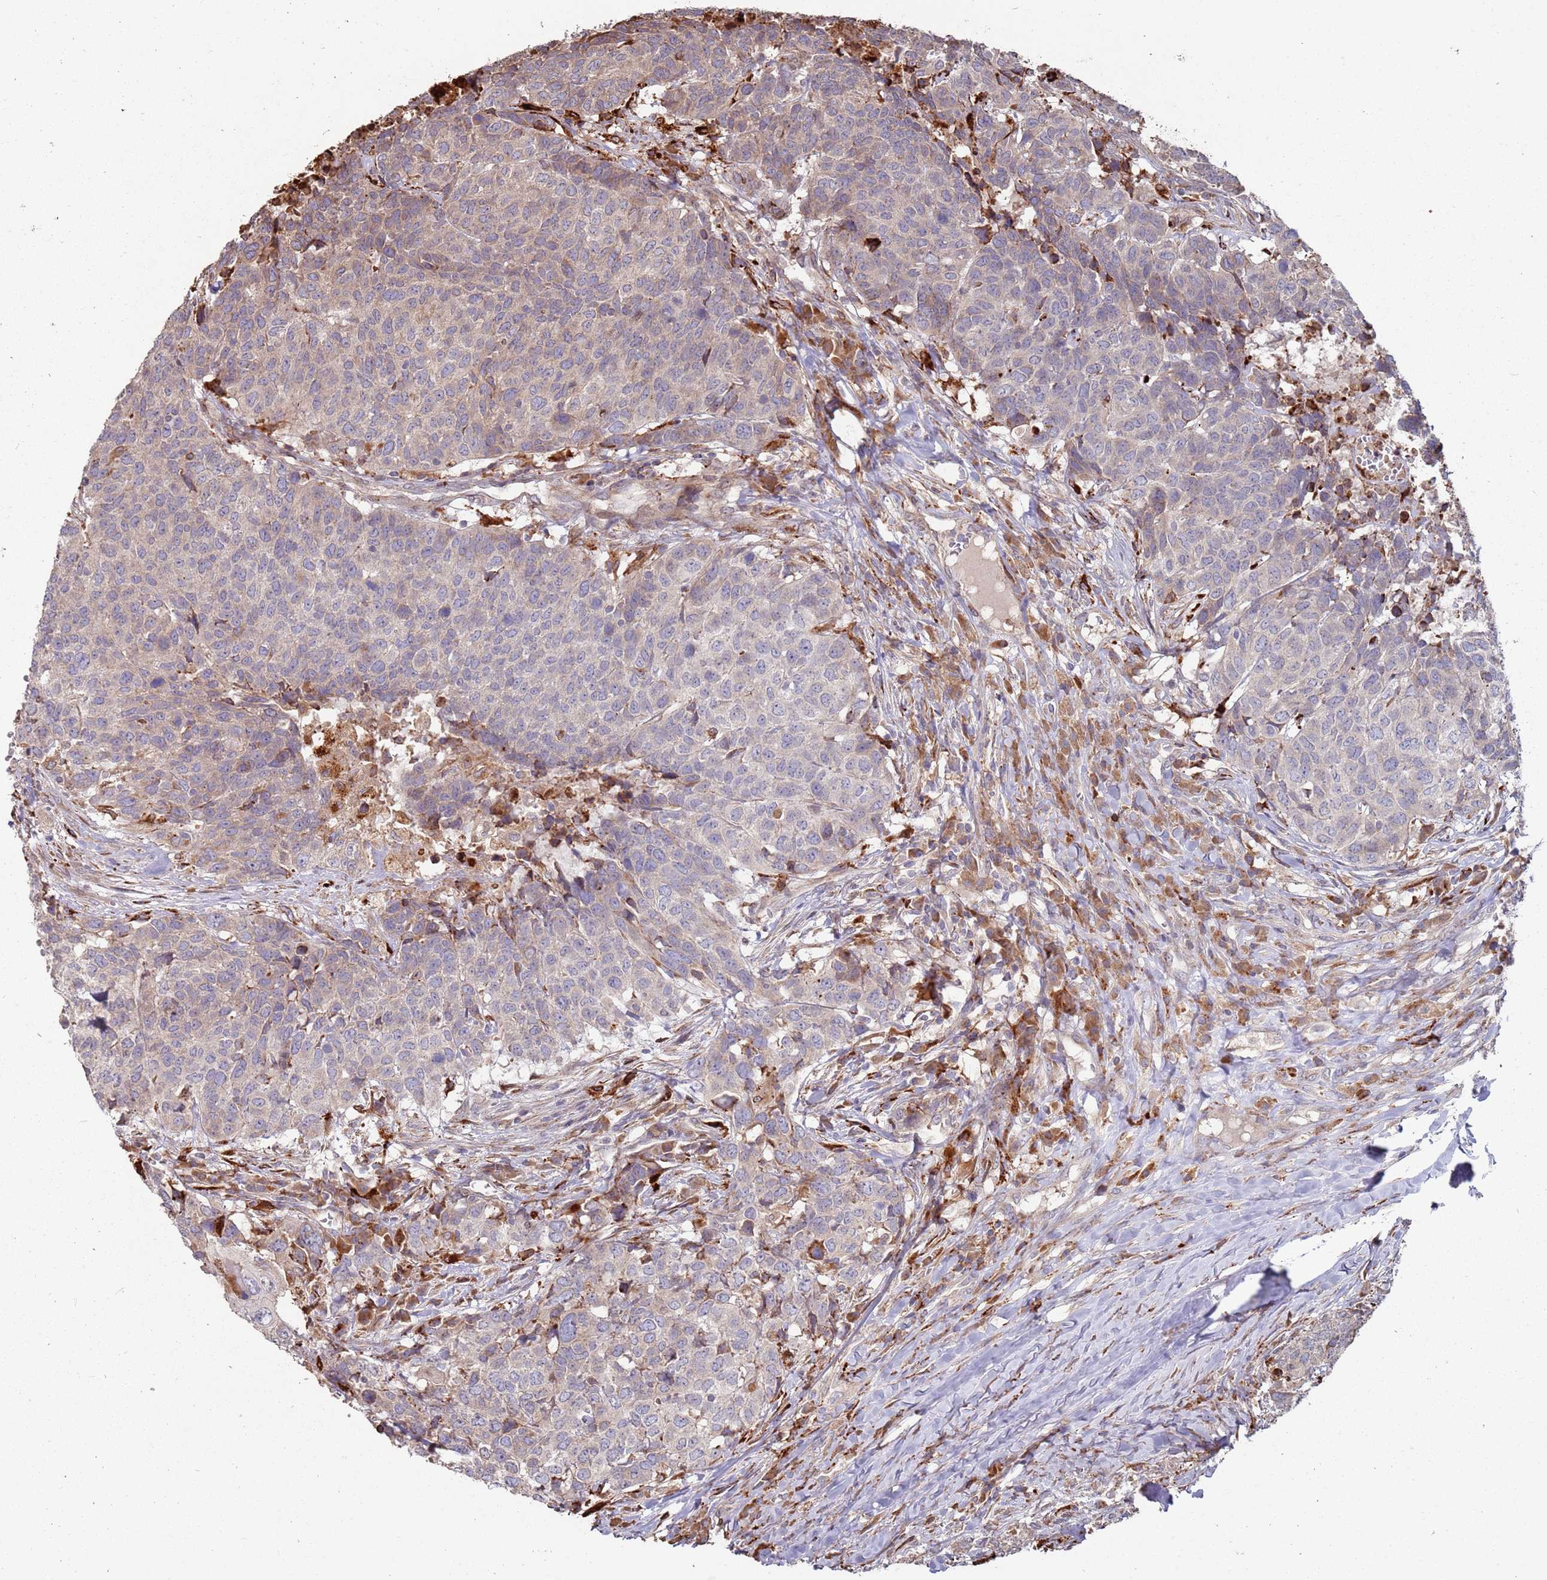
{"staining": {"intensity": "weak", "quantity": "25%-75%", "location": "cytoplasmic/membranous"}, "tissue": "head and neck cancer", "cell_type": "Tumor cells", "image_type": "cancer", "snomed": [{"axis": "morphology", "description": "Normal tissue, NOS"}, {"axis": "morphology", "description": "Squamous cell carcinoma, NOS"}, {"axis": "topography", "description": "Skeletal muscle"}, {"axis": "topography", "description": "Vascular tissue"}, {"axis": "topography", "description": "Peripheral nerve tissue"}, {"axis": "topography", "description": "Head-Neck"}], "caption": "Head and neck squamous cell carcinoma stained with a protein marker exhibits weak staining in tumor cells.", "gene": "LACC1", "patient": {"sex": "male", "age": 66}}